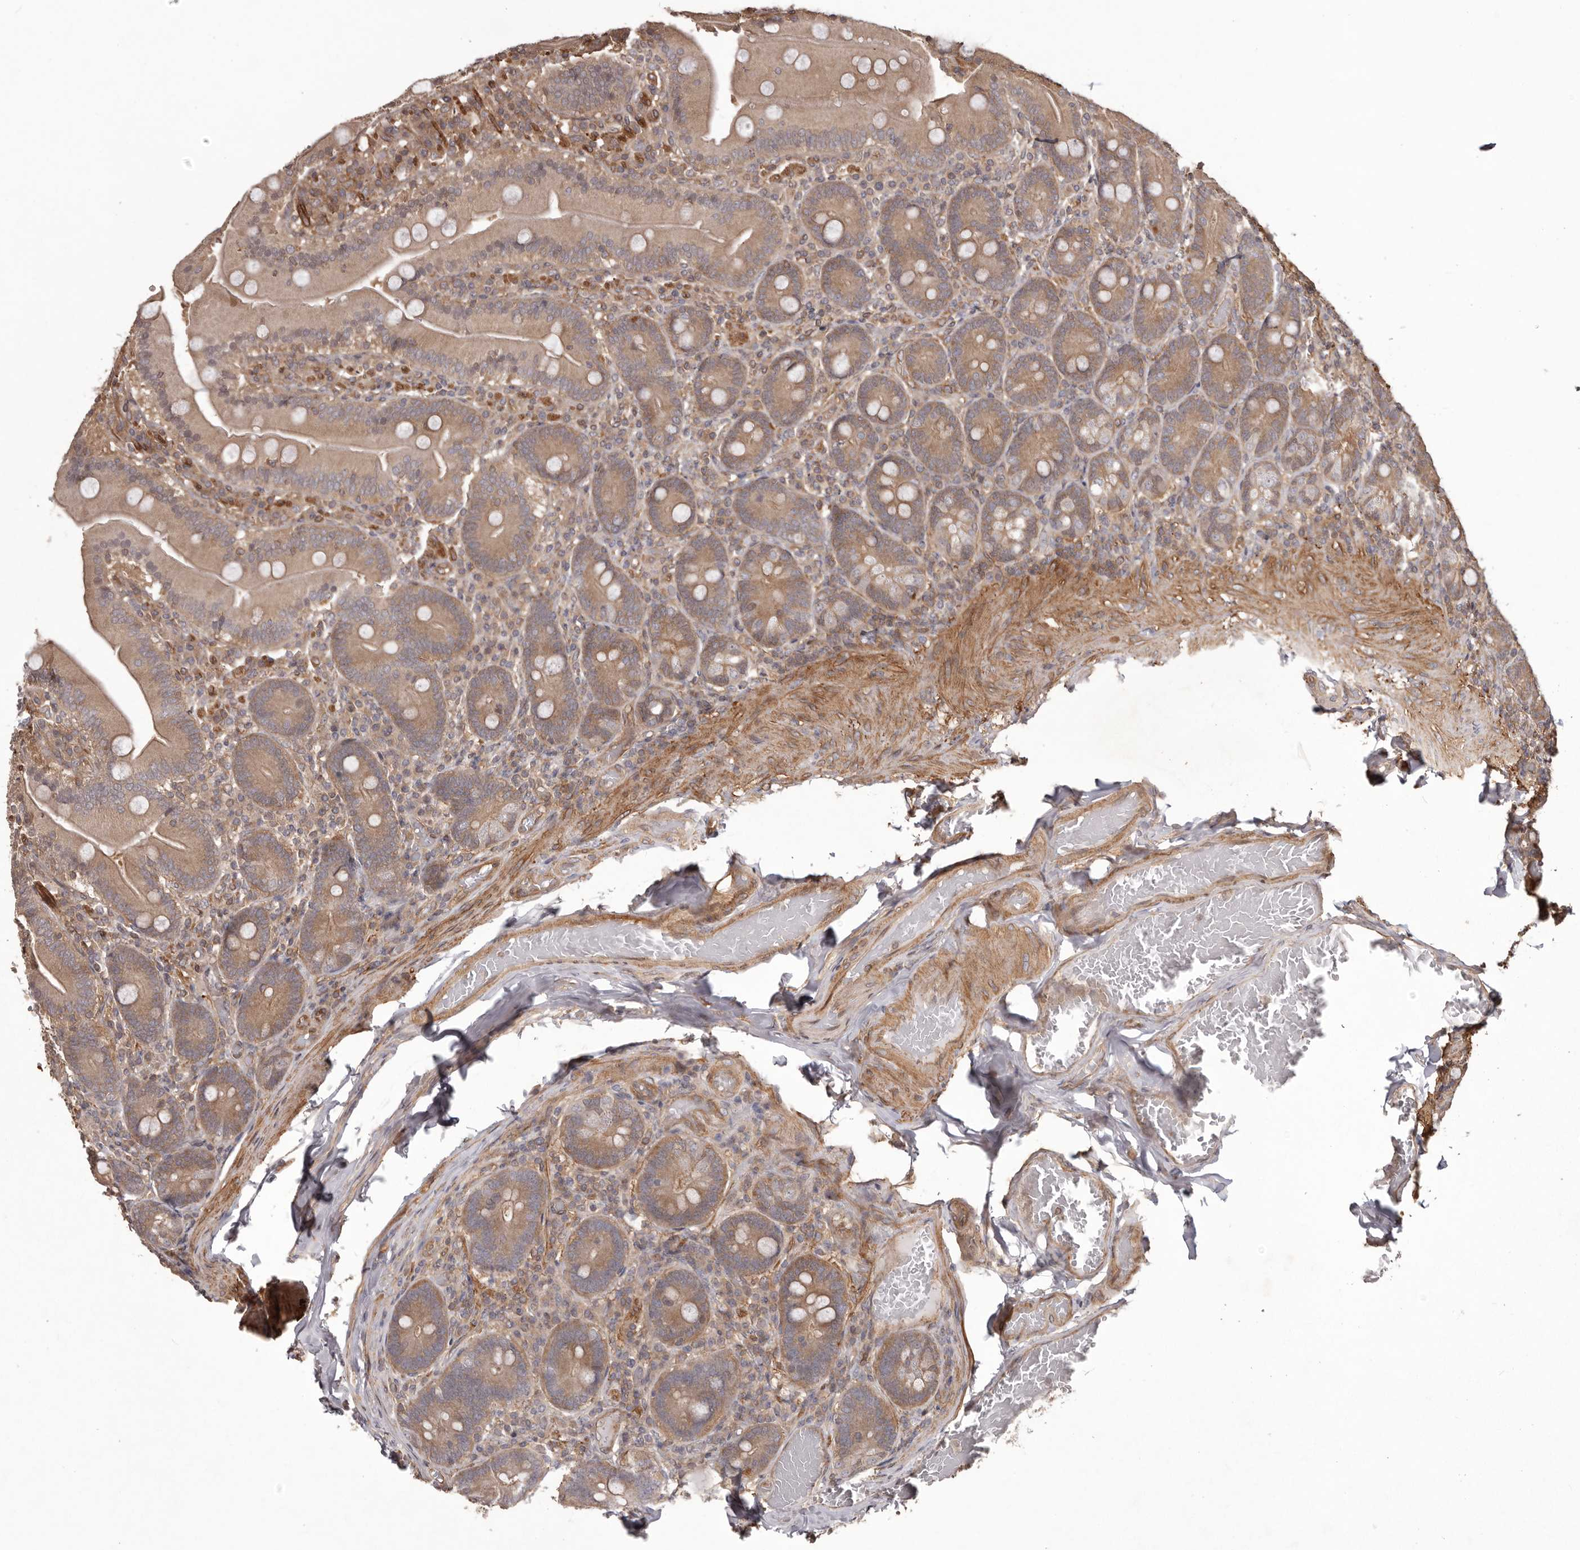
{"staining": {"intensity": "moderate", "quantity": ">75%", "location": "cytoplasmic/membranous"}, "tissue": "duodenum", "cell_type": "Glandular cells", "image_type": "normal", "snomed": [{"axis": "morphology", "description": "Normal tissue, NOS"}, {"axis": "topography", "description": "Duodenum"}], "caption": "Protein expression analysis of unremarkable duodenum demonstrates moderate cytoplasmic/membranous positivity in about >75% of glandular cells.", "gene": "NFKBIA", "patient": {"sex": "female", "age": 62}}